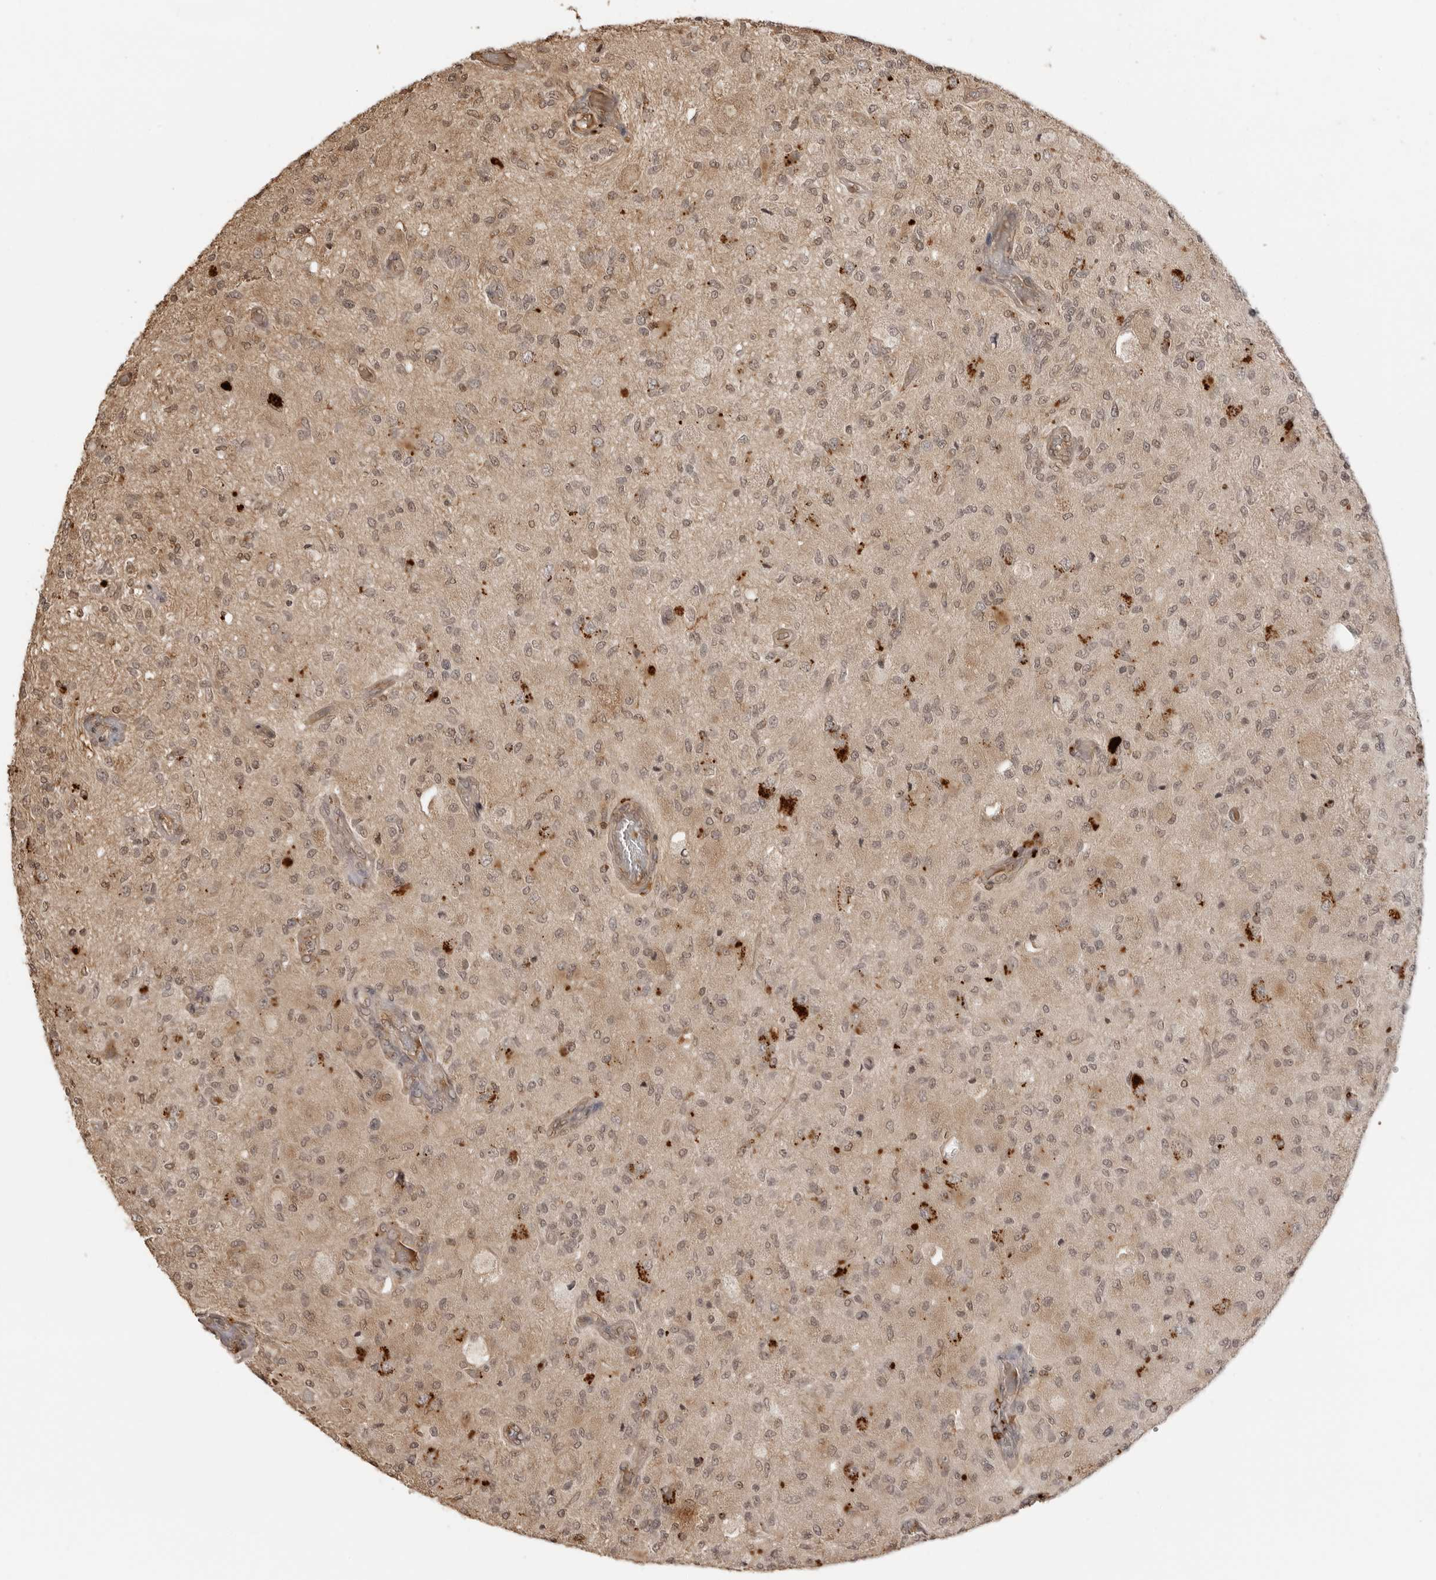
{"staining": {"intensity": "moderate", "quantity": "<25%", "location": "cytoplasmic/membranous,nuclear"}, "tissue": "glioma", "cell_type": "Tumor cells", "image_type": "cancer", "snomed": [{"axis": "morphology", "description": "Normal tissue, NOS"}, {"axis": "morphology", "description": "Glioma, malignant, High grade"}, {"axis": "topography", "description": "Cerebral cortex"}], "caption": "Glioma tissue displays moderate cytoplasmic/membranous and nuclear positivity in about <25% of tumor cells", "gene": "IKBKE", "patient": {"sex": "male", "age": 77}}